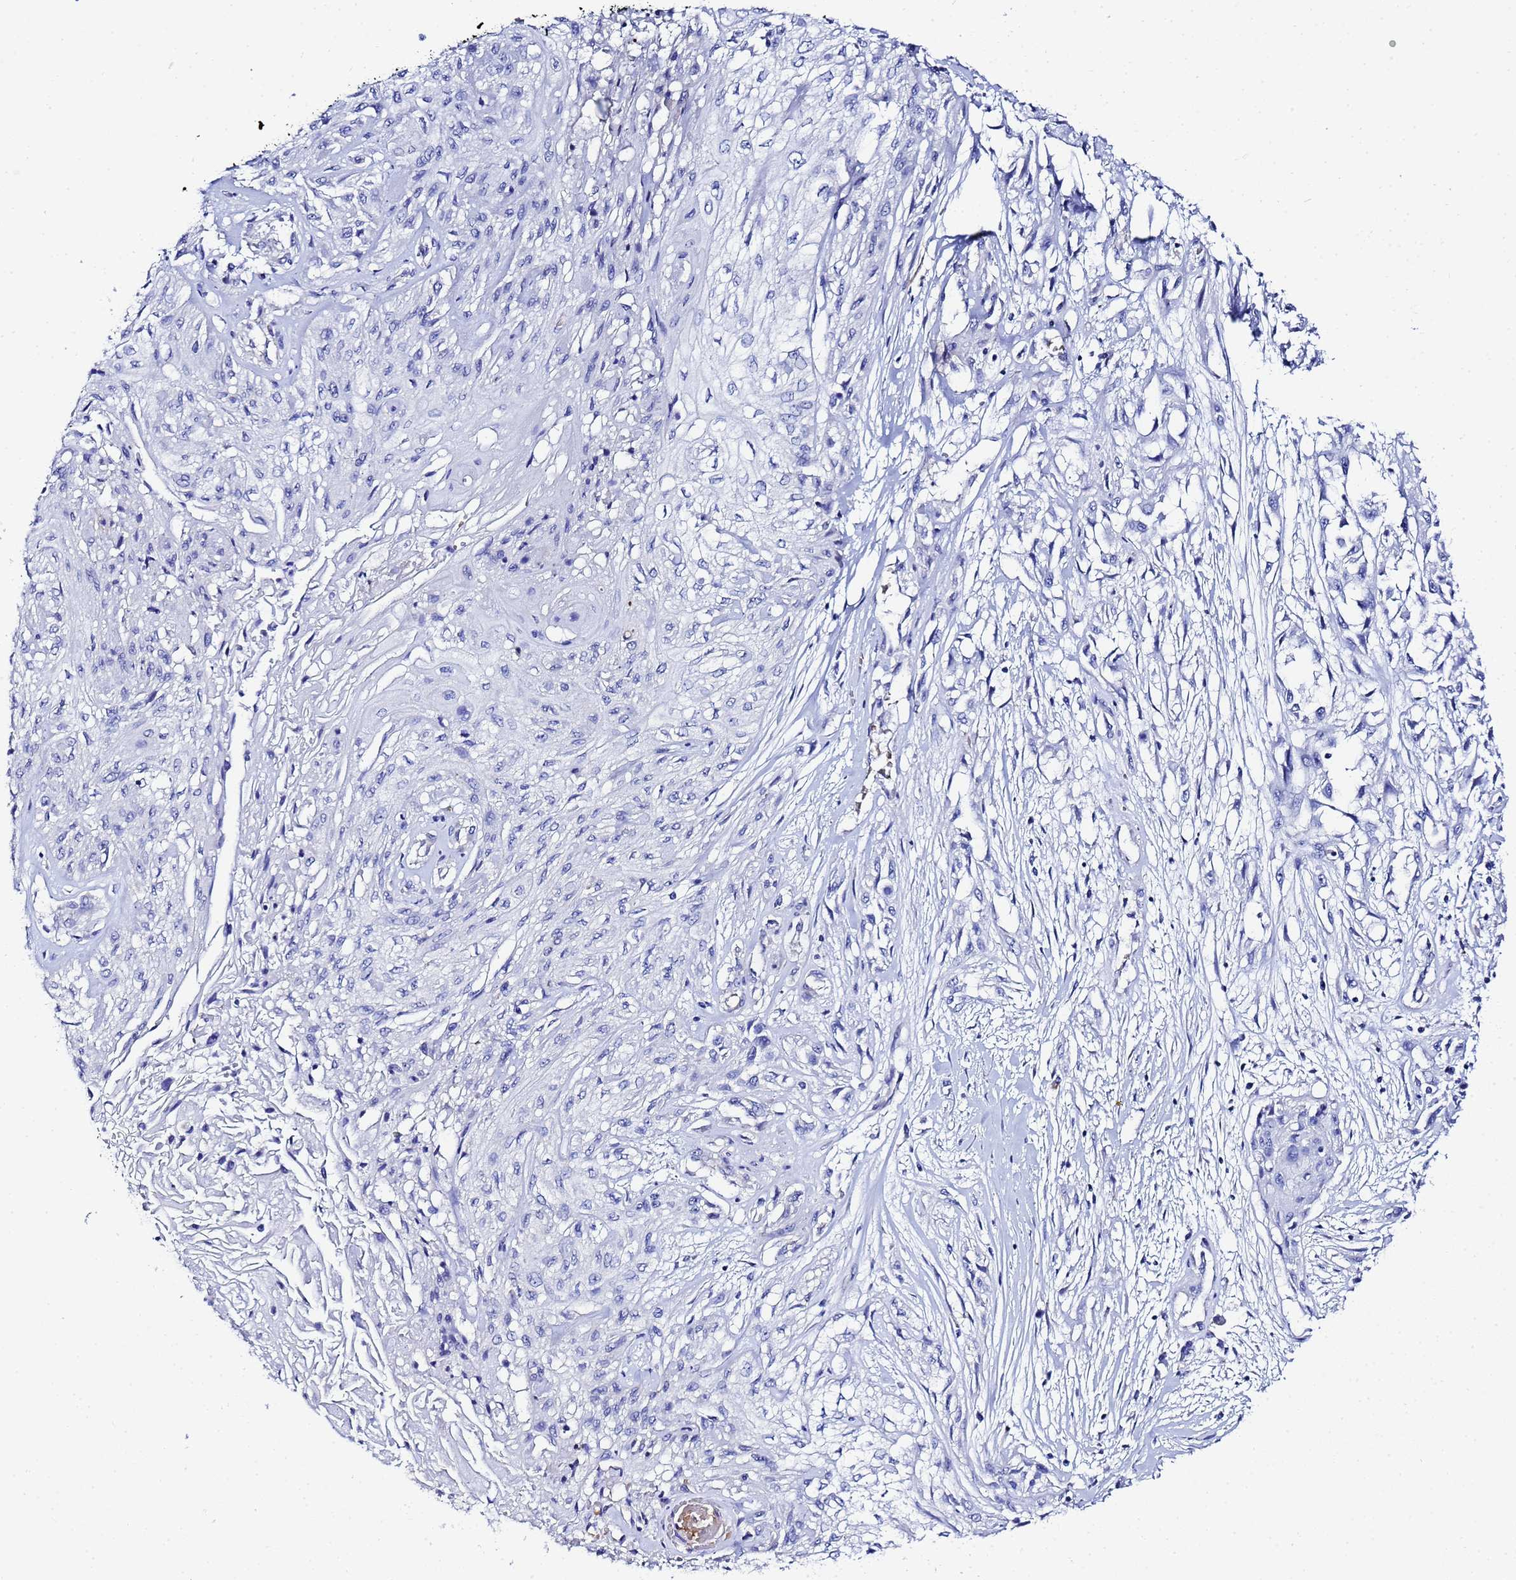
{"staining": {"intensity": "negative", "quantity": "none", "location": "none"}, "tissue": "skin cancer", "cell_type": "Tumor cells", "image_type": "cancer", "snomed": [{"axis": "morphology", "description": "Squamous cell carcinoma, NOS"}, {"axis": "morphology", "description": "Squamous cell carcinoma, metastatic, NOS"}, {"axis": "topography", "description": "Skin"}, {"axis": "topography", "description": "Lymph node"}], "caption": "High power microscopy histopathology image of an immunohistochemistry (IHC) micrograph of skin cancer (squamous cell carcinoma), revealing no significant staining in tumor cells.", "gene": "ZNF26", "patient": {"sex": "male", "age": 75}}